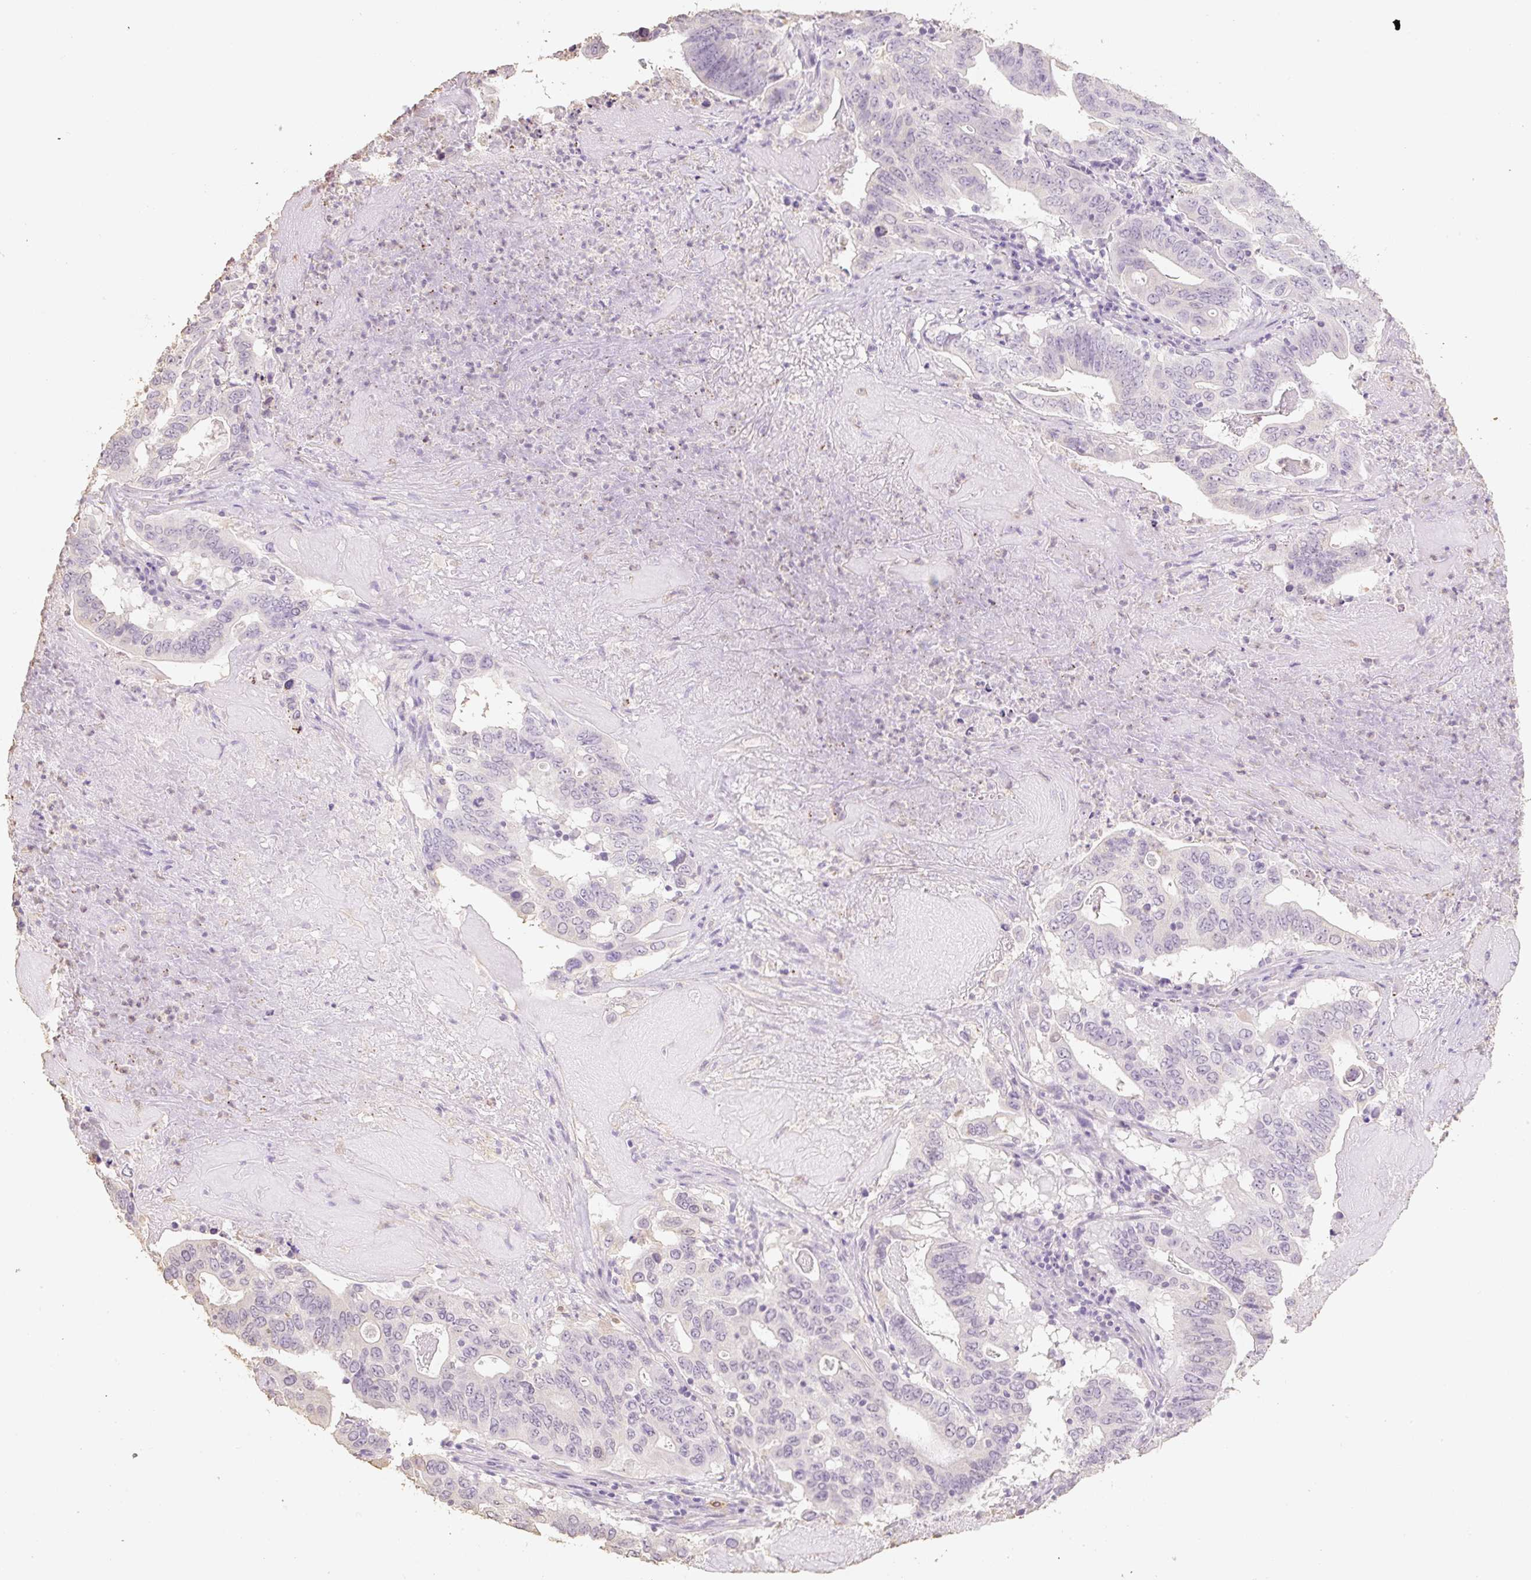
{"staining": {"intensity": "negative", "quantity": "none", "location": "none"}, "tissue": "lung cancer", "cell_type": "Tumor cells", "image_type": "cancer", "snomed": [{"axis": "morphology", "description": "Adenocarcinoma, NOS"}, {"axis": "topography", "description": "Lung"}], "caption": "Immunohistochemical staining of adenocarcinoma (lung) reveals no significant staining in tumor cells. Nuclei are stained in blue.", "gene": "MBOAT7", "patient": {"sex": "female", "age": 60}}